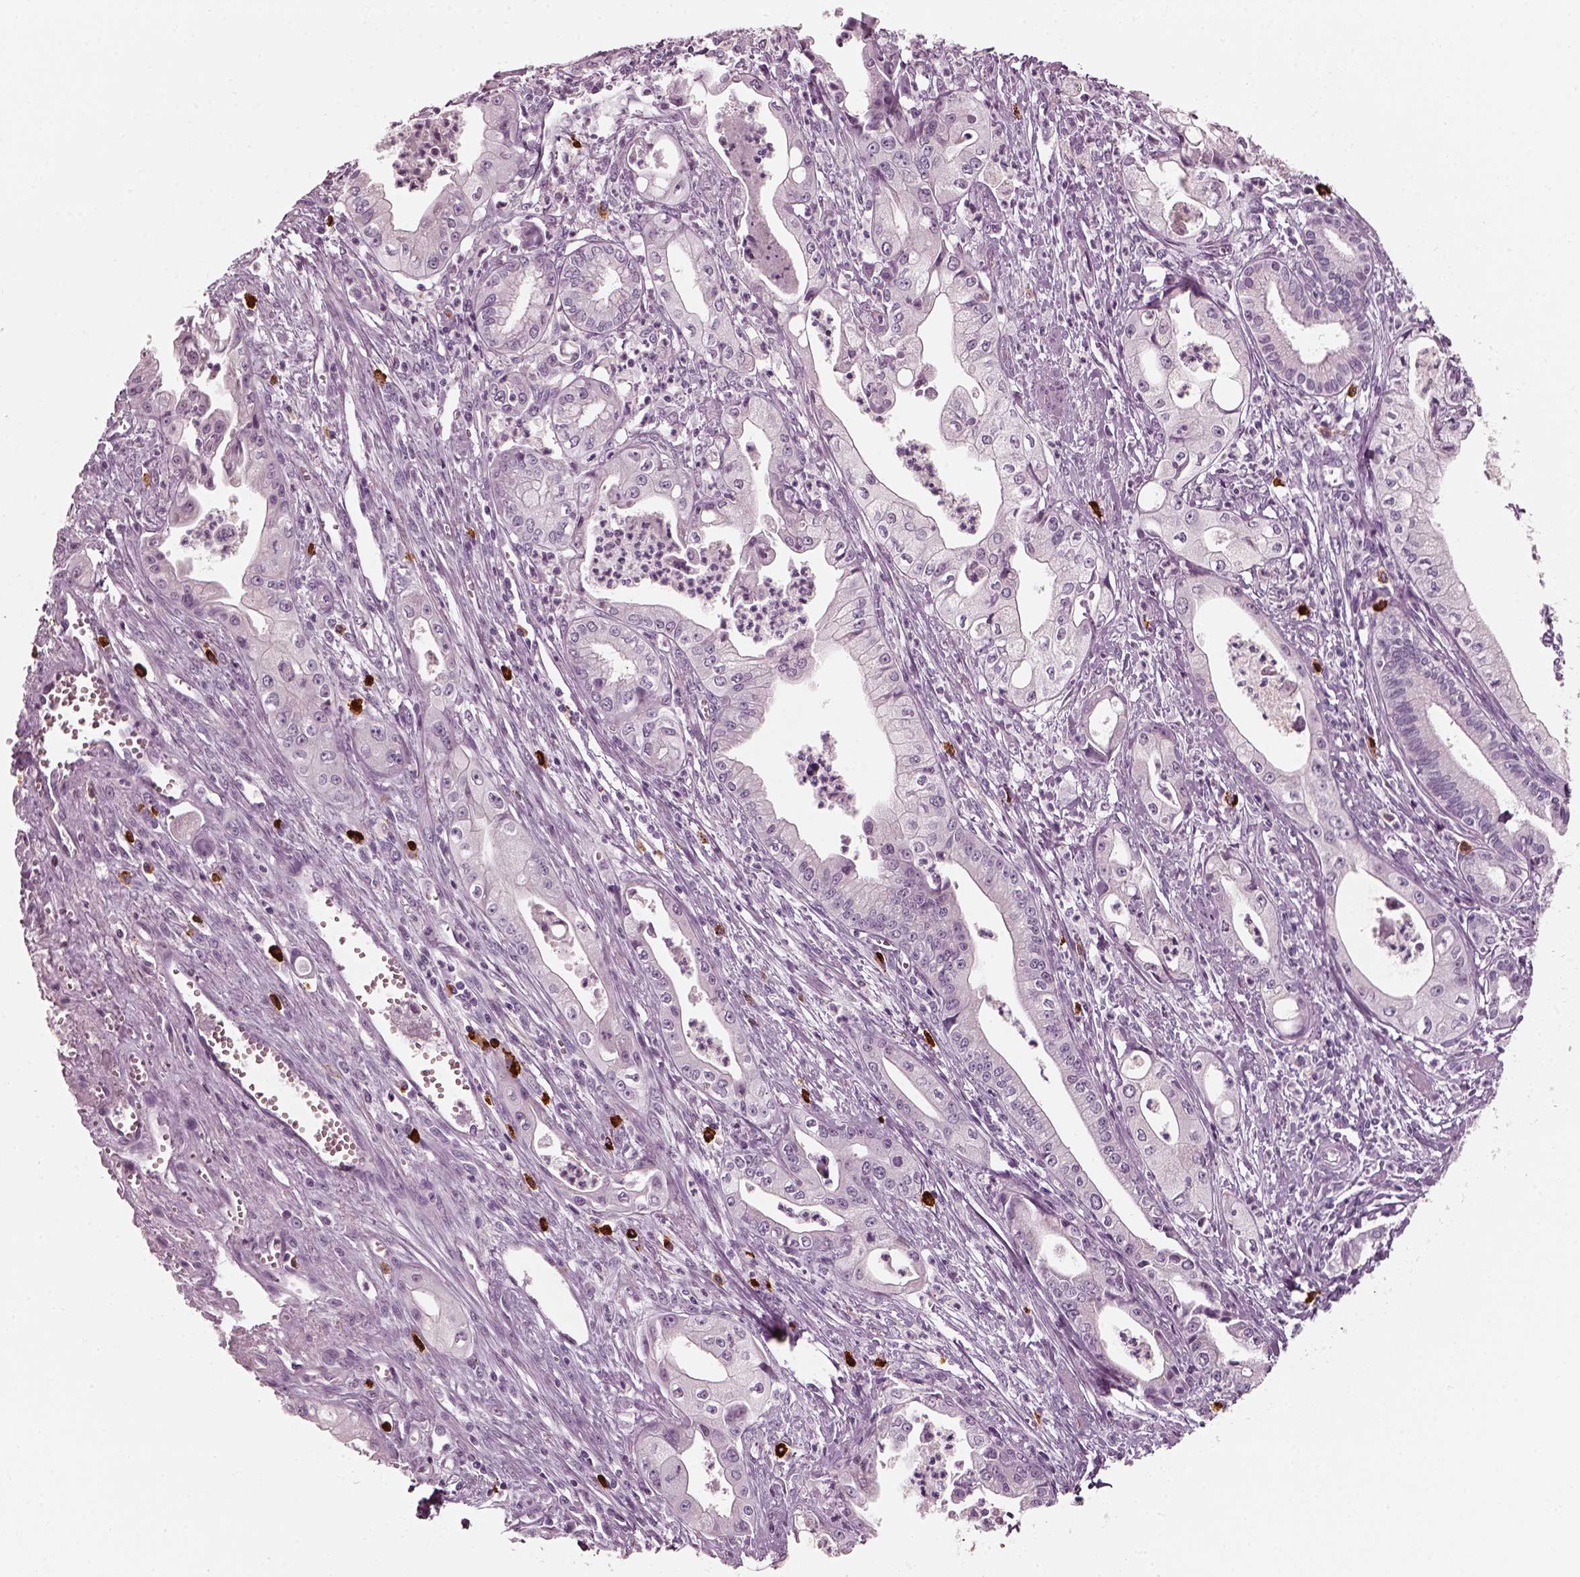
{"staining": {"intensity": "negative", "quantity": "none", "location": "none"}, "tissue": "pancreatic cancer", "cell_type": "Tumor cells", "image_type": "cancer", "snomed": [{"axis": "morphology", "description": "Adenocarcinoma, NOS"}, {"axis": "topography", "description": "Pancreas"}], "caption": "Tumor cells are negative for brown protein staining in pancreatic cancer. The staining is performed using DAB (3,3'-diaminobenzidine) brown chromogen with nuclei counter-stained in using hematoxylin.", "gene": "CNTN1", "patient": {"sex": "female", "age": 65}}